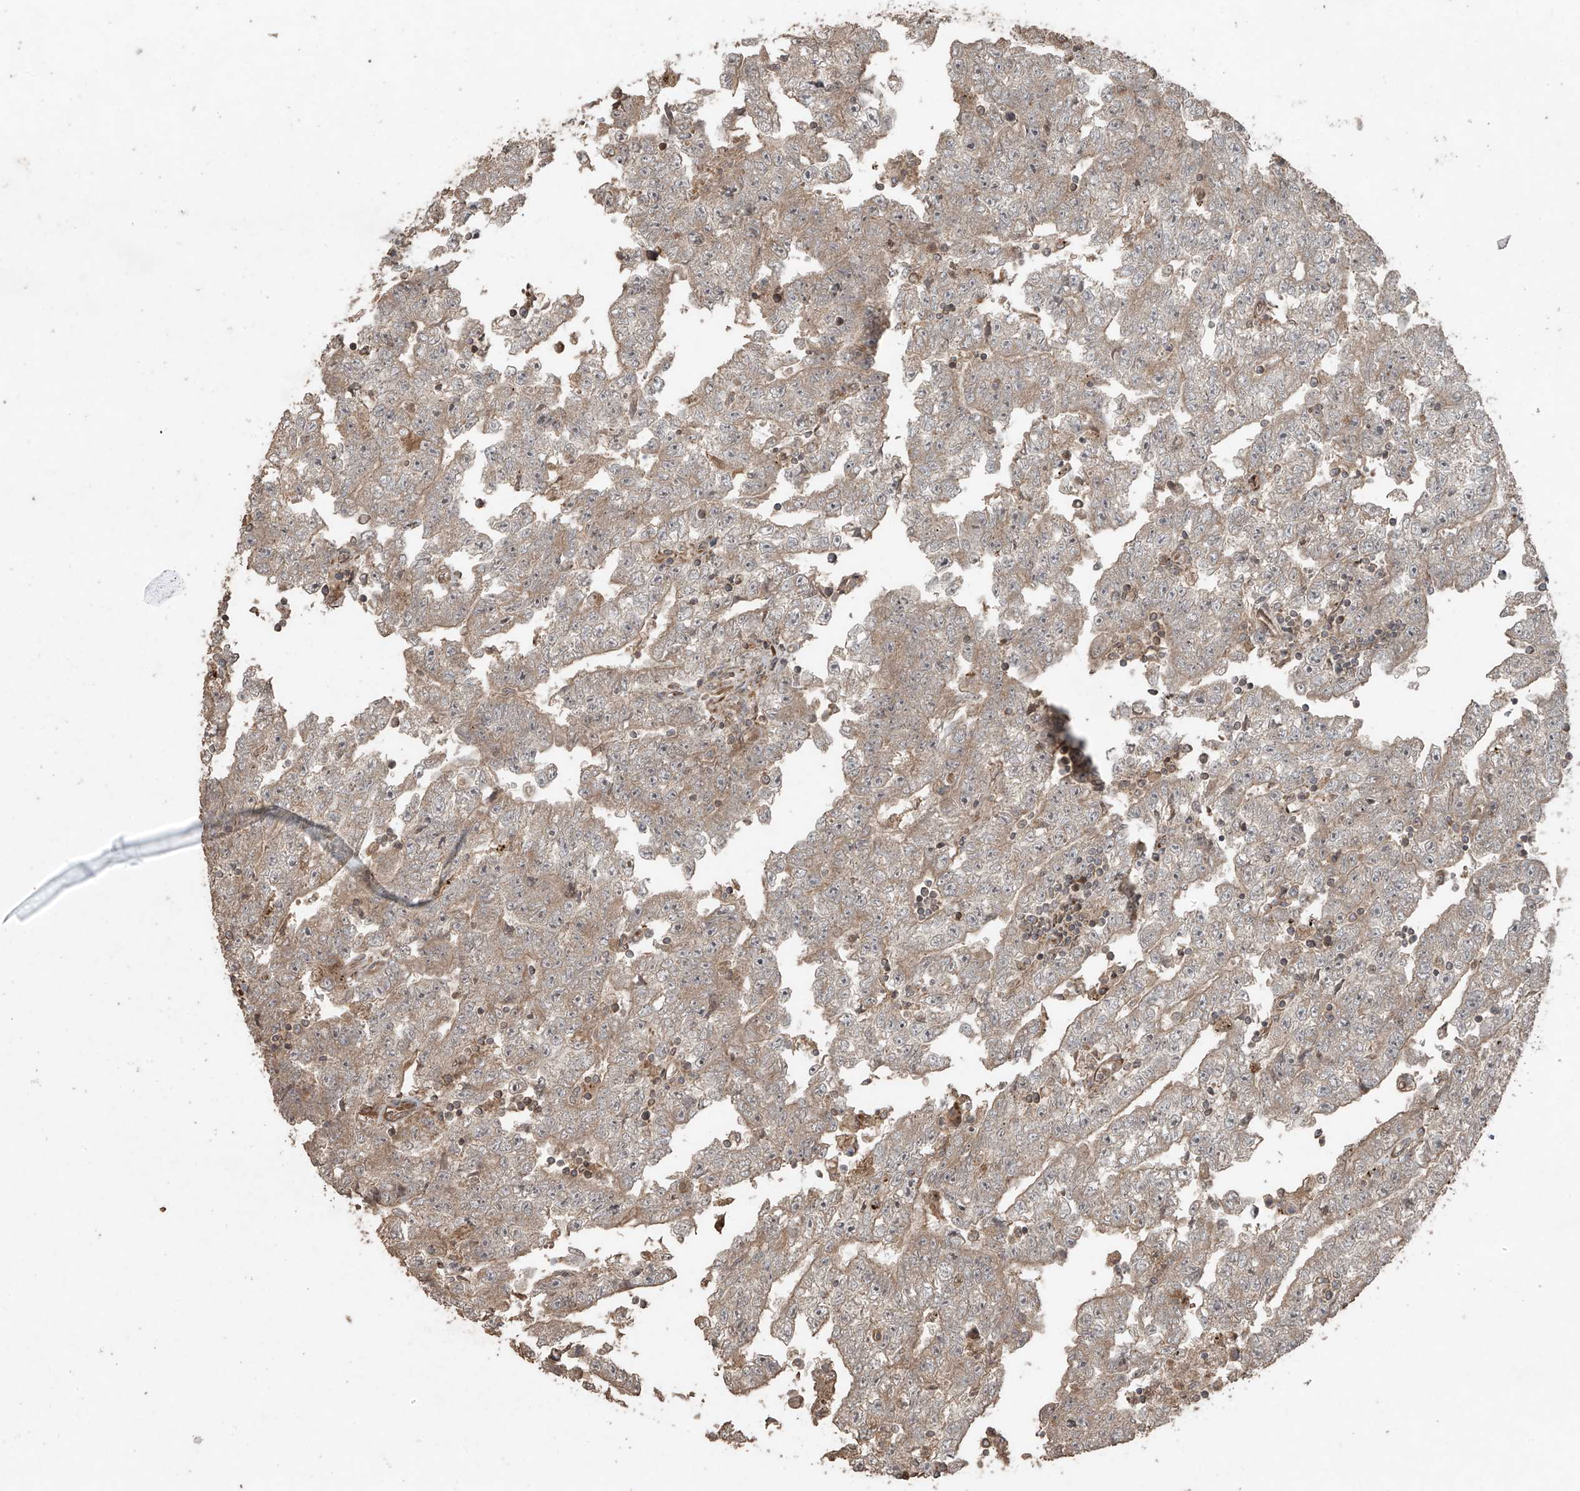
{"staining": {"intensity": "weak", "quantity": "25%-75%", "location": "cytoplasmic/membranous"}, "tissue": "testis cancer", "cell_type": "Tumor cells", "image_type": "cancer", "snomed": [{"axis": "morphology", "description": "Carcinoma, Embryonal, NOS"}, {"axis": "topography", "description": "Testis"}], "caption": "Tumor cells demonstrate low levels of weak cytoplasmic/membranous expression in approximately 25%-75% of cells in testis embryonal carcinoma. (DAB (3,3'-diaminobenzidine) IHC, brown staining for protein, blue staining for nuclei).", "gene": "PGPEP1", "patient": {"sex": "male", "age": 25}}